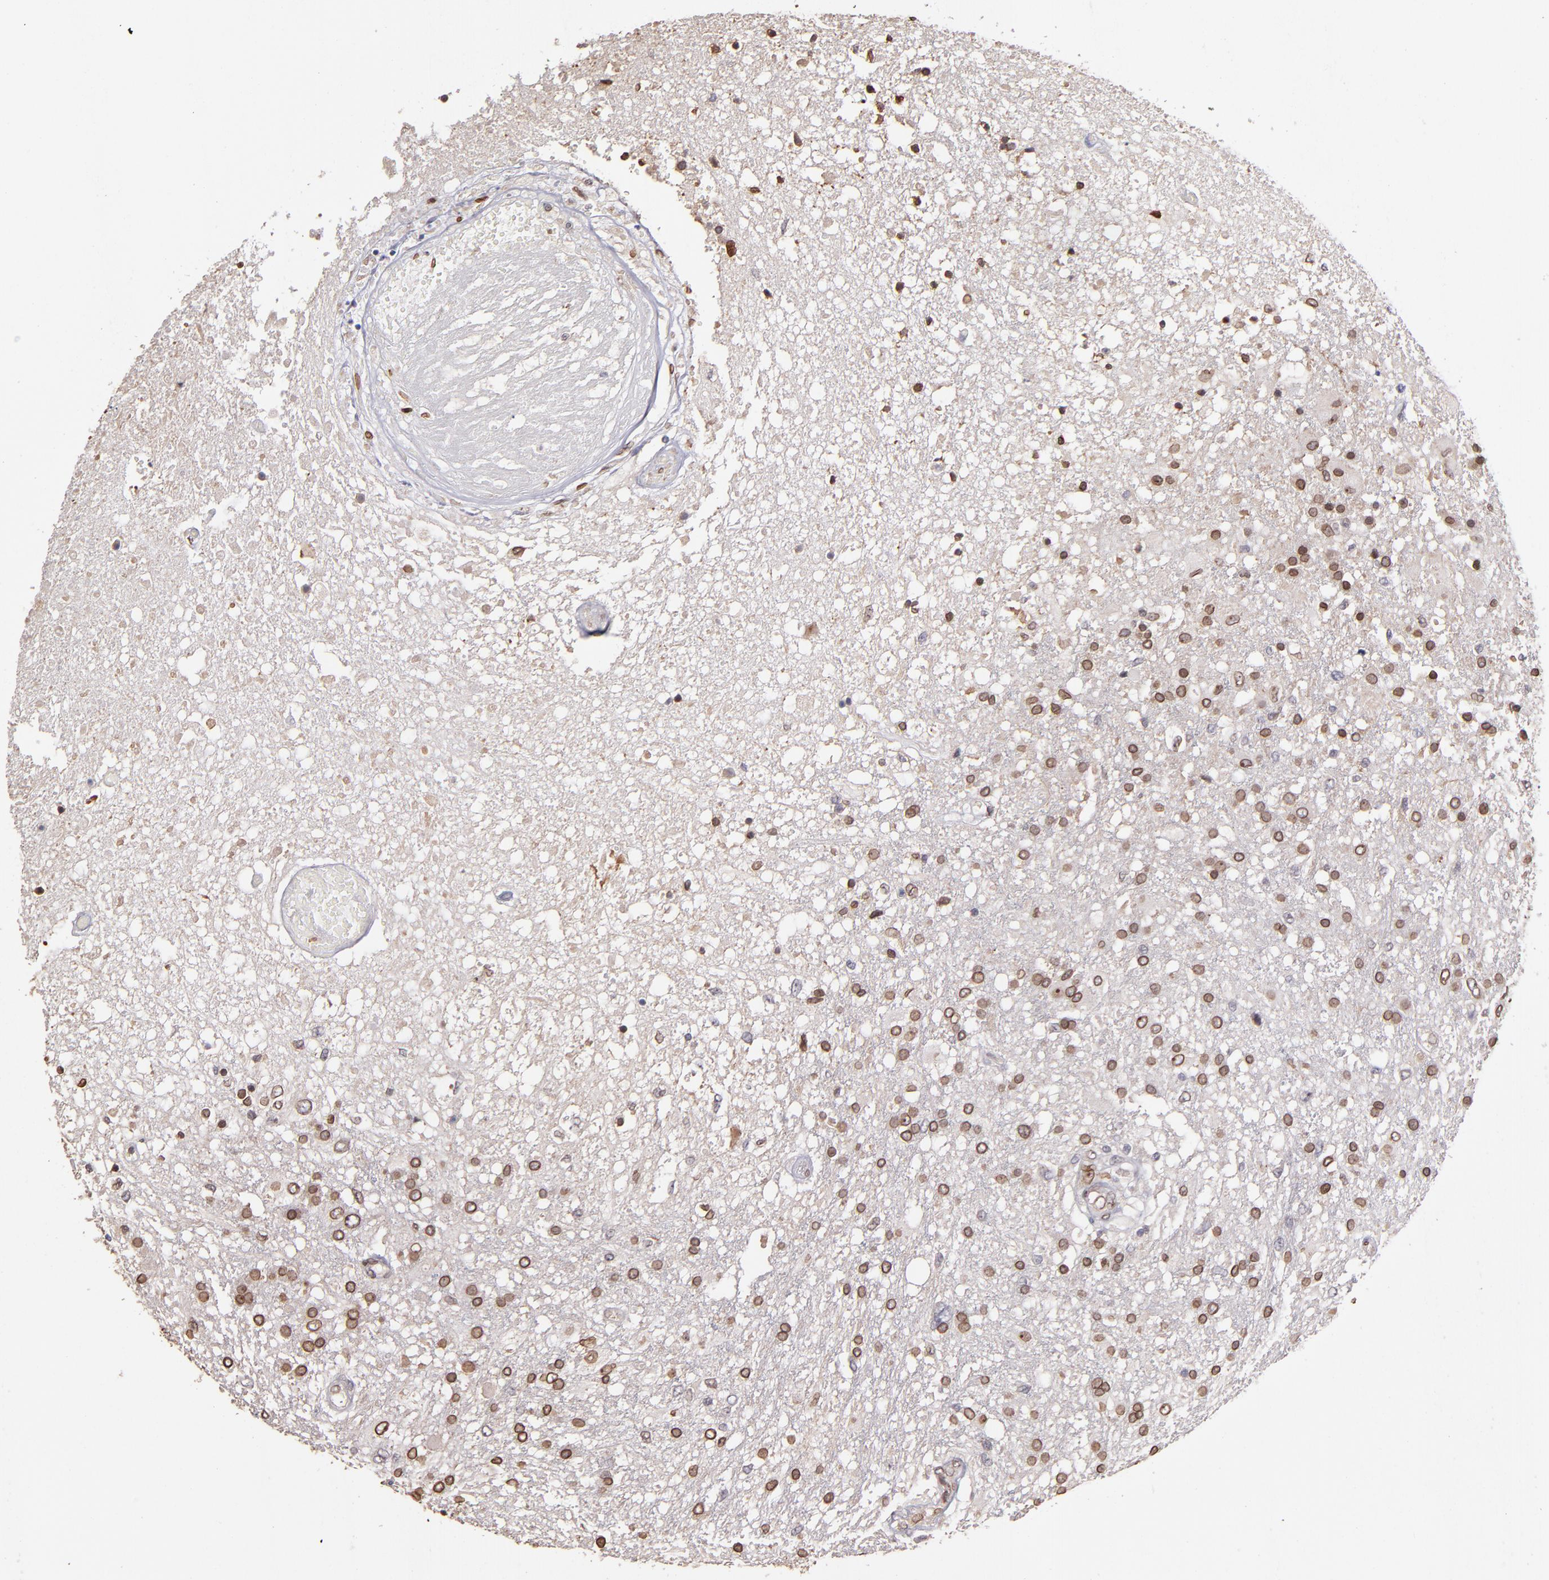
{"staining": {"intensity": "moderate", "quantity": ">75%", "location": "cytoplasmic/membranous,nuclear"}, "tissue": "glioma", "cell_type": "Tumor cells", "image_type": "cancer", "snomed": [{"axis": "morphology", "description": "Glioma, malignant, High grade"}, {"axis": "topography", "description": "Cerebral cortex"}], "caption": "Brown immunohistochemical staining in human malignant high-grade glioma reveals moderate cytoplasmic/membranous and nuclear expression in approximately >75% of tumor cells. The staining was performed using DAB to visualize the protein expression in brown, while the nuclei were stained in blue with hematoxylin (Magnification: 20x).", "gene": "PUM3", "patient": {"sex": "male", "age": 79}}